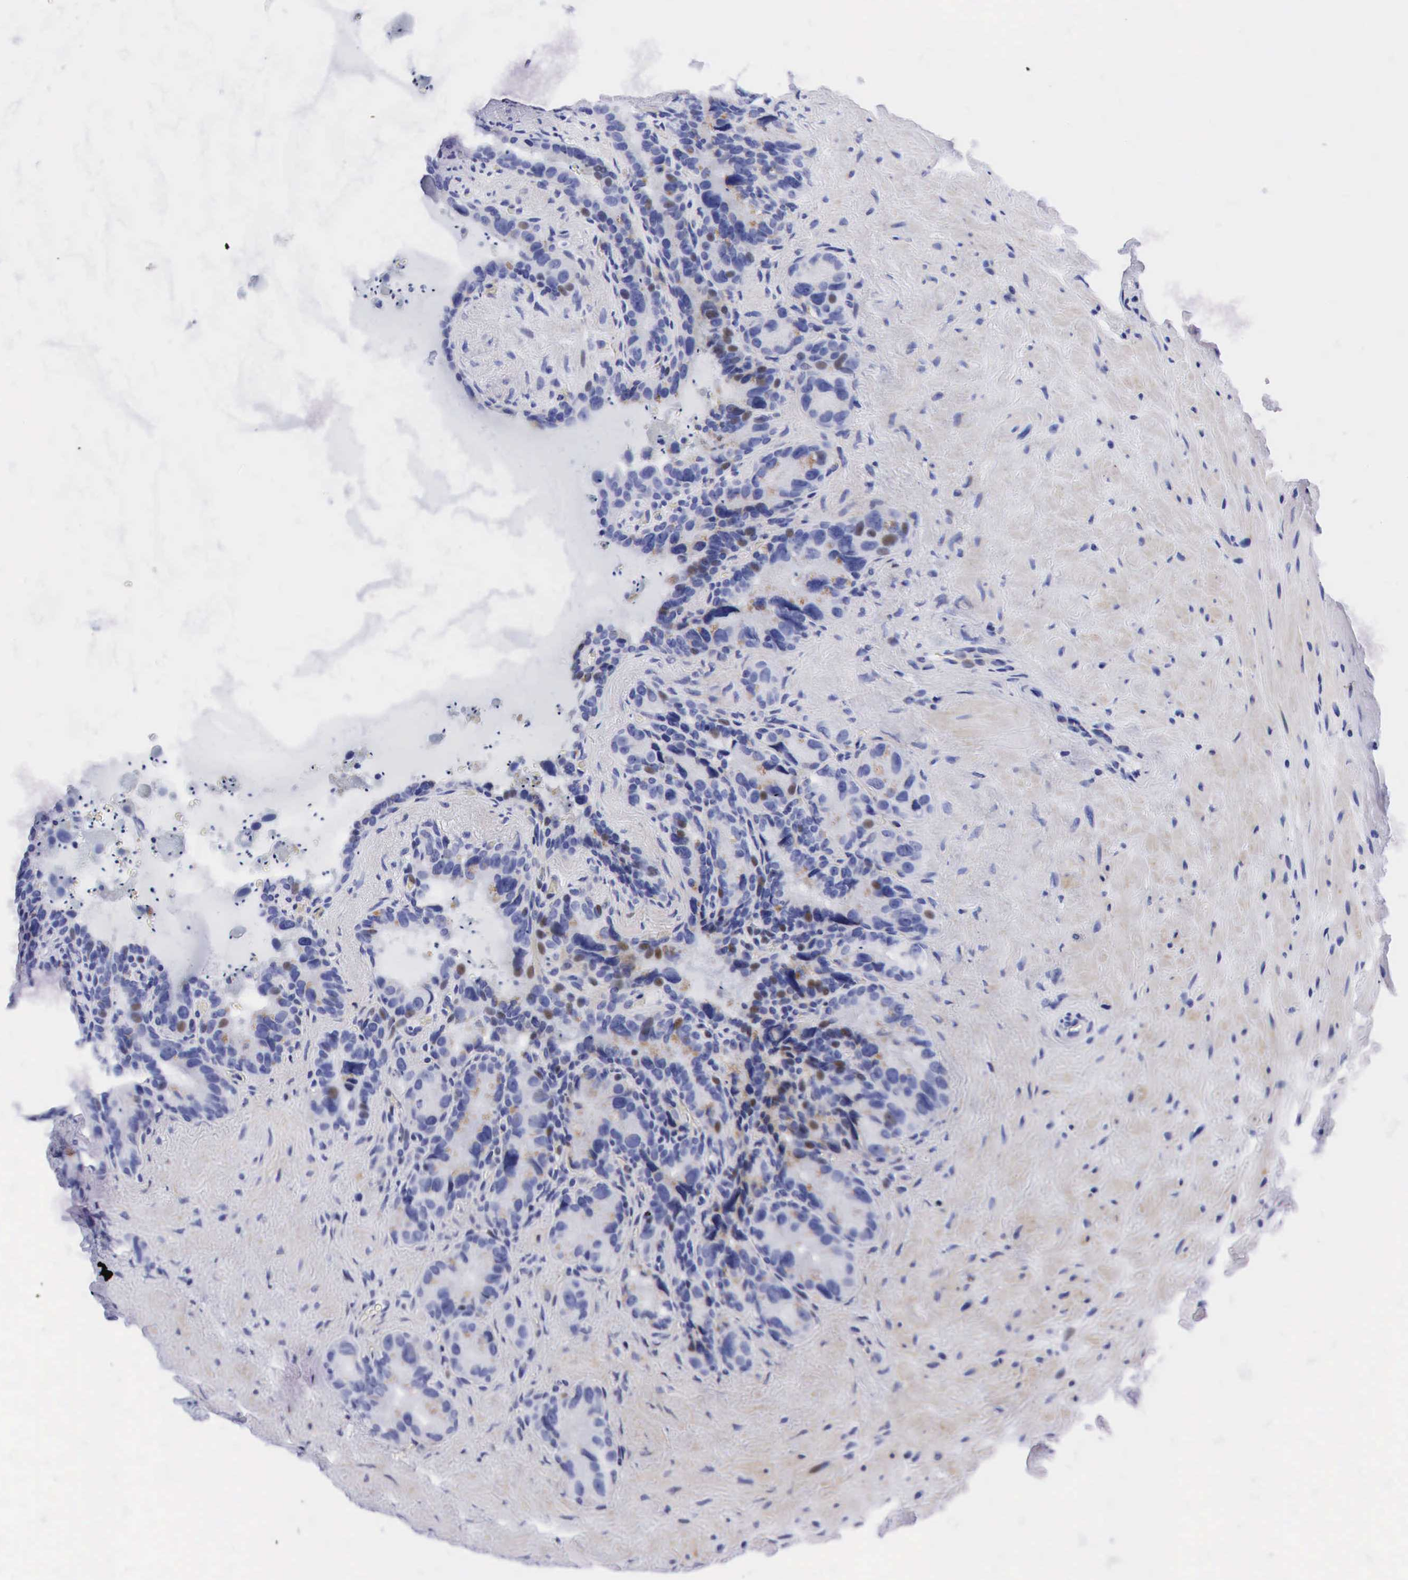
{"staining": {"intensity": "weak", "quantity": "<25%", "location": "nuclear"}, "tissue": "seminal vesicle", "cell_type": "Glandular cells", "image_type": "normal", "snomed": [{"axis": "morphology", "description": "Normal tissue, NOS"}, {"axis": "topography", "description": "Seminal veicle"}], "caption": "The image exhibits no significant positivity in glandular cells of seminal vesicle. Nuclei are stained in blue.", "gene": "PTH", "patient": {"sex": "male", "age": 63}}